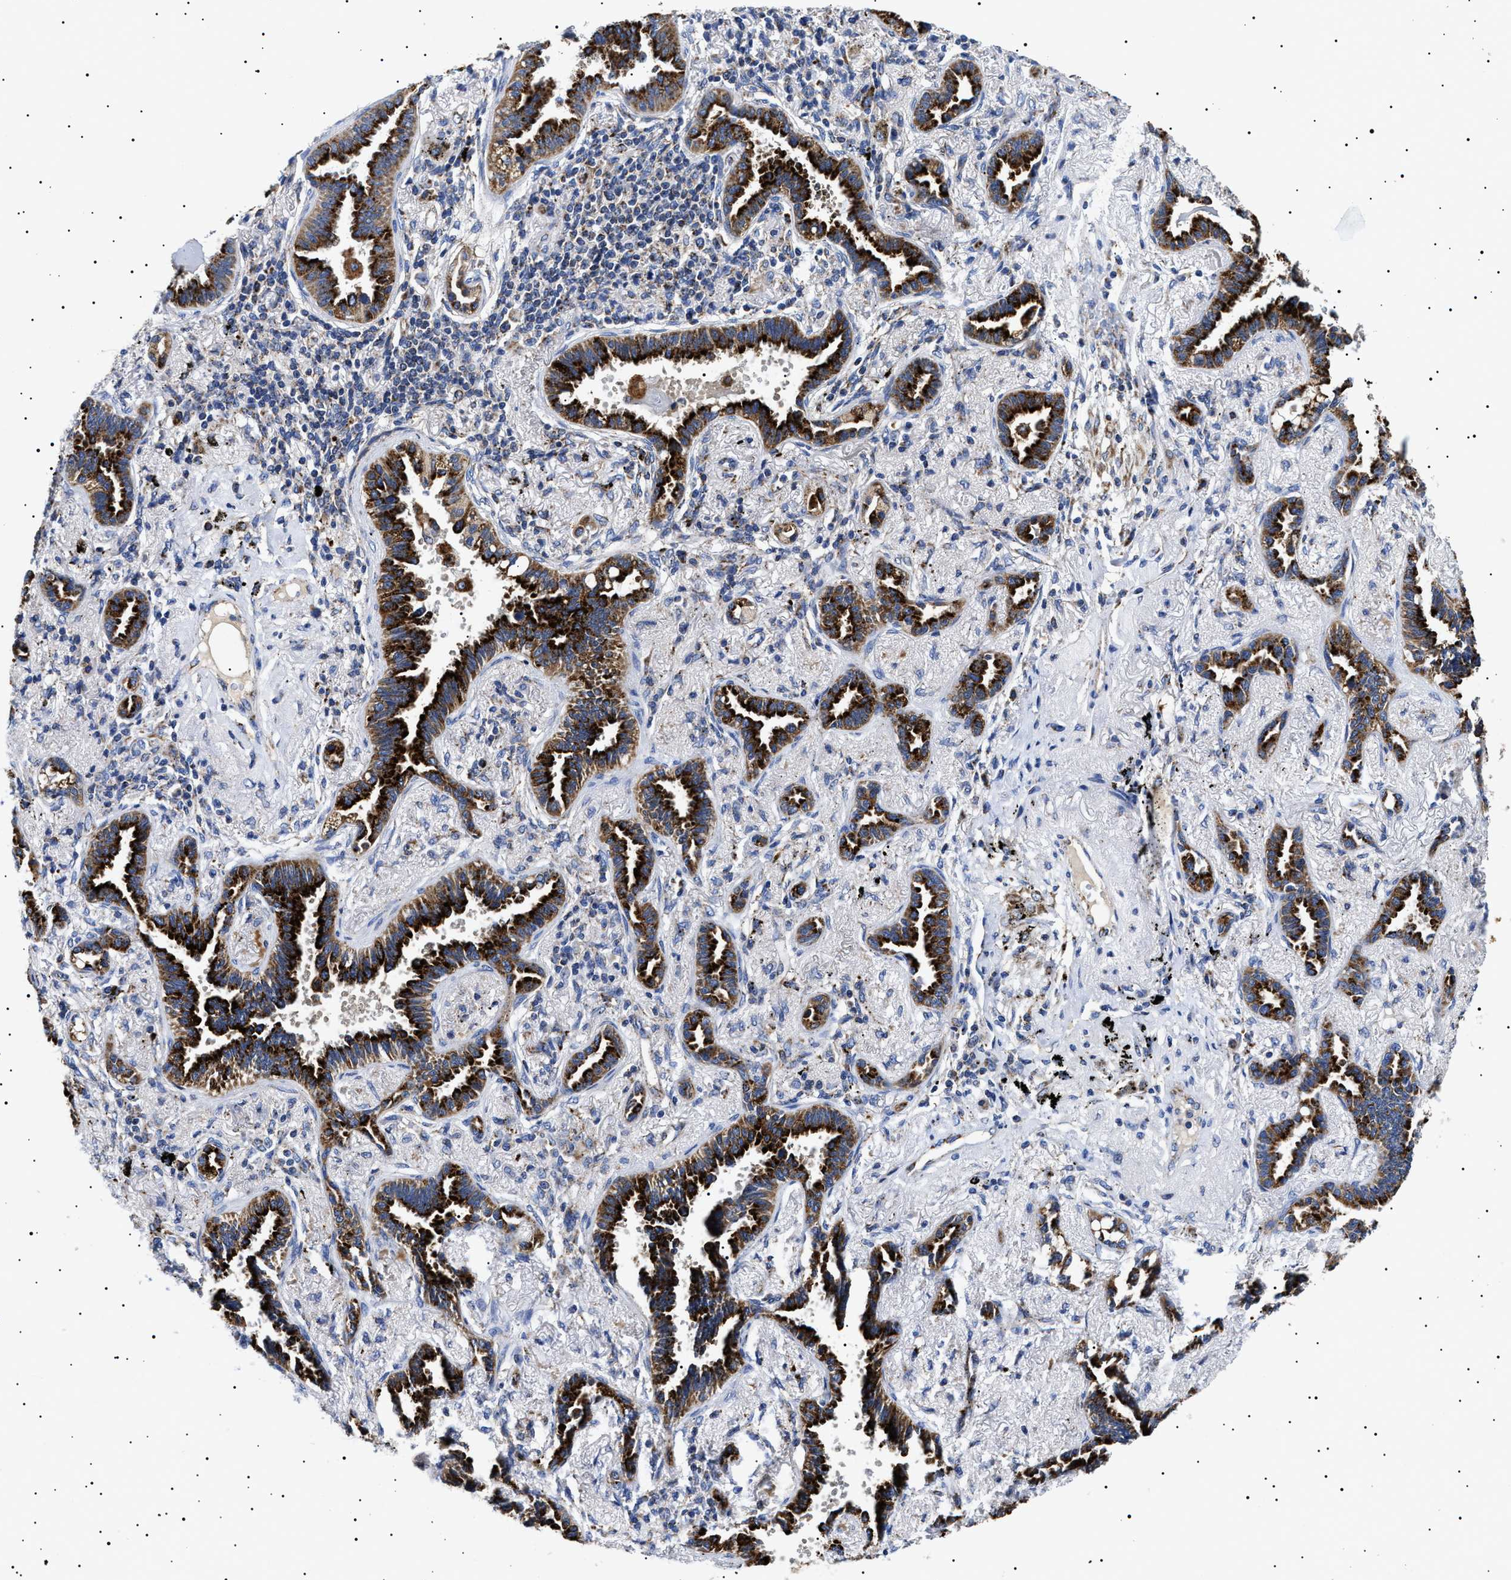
{"staining": {"intensity": "strong", "quantity": ">75%", "location": "cytoplasmic/membranous"}, "tissue": "lung cancer", "cell_type": "Tumor cells", "image_type": "cancer", "snomed": [{"axis": "morphology", "description": "Adenocarcinoma, NOS"}, {"axis": "topography", "description": "Lung"}], "caption": "Immunohistochemical staining of human lung cancer demonstrates high levels of strong cytoplasmic/membranous protein positivity in about >75% of tumor cells. (DAB = brown stain, brightfield microscopy at high magnification).", "gene": "CHRDL2", "patient": {"sex": "male", "age": 59}}